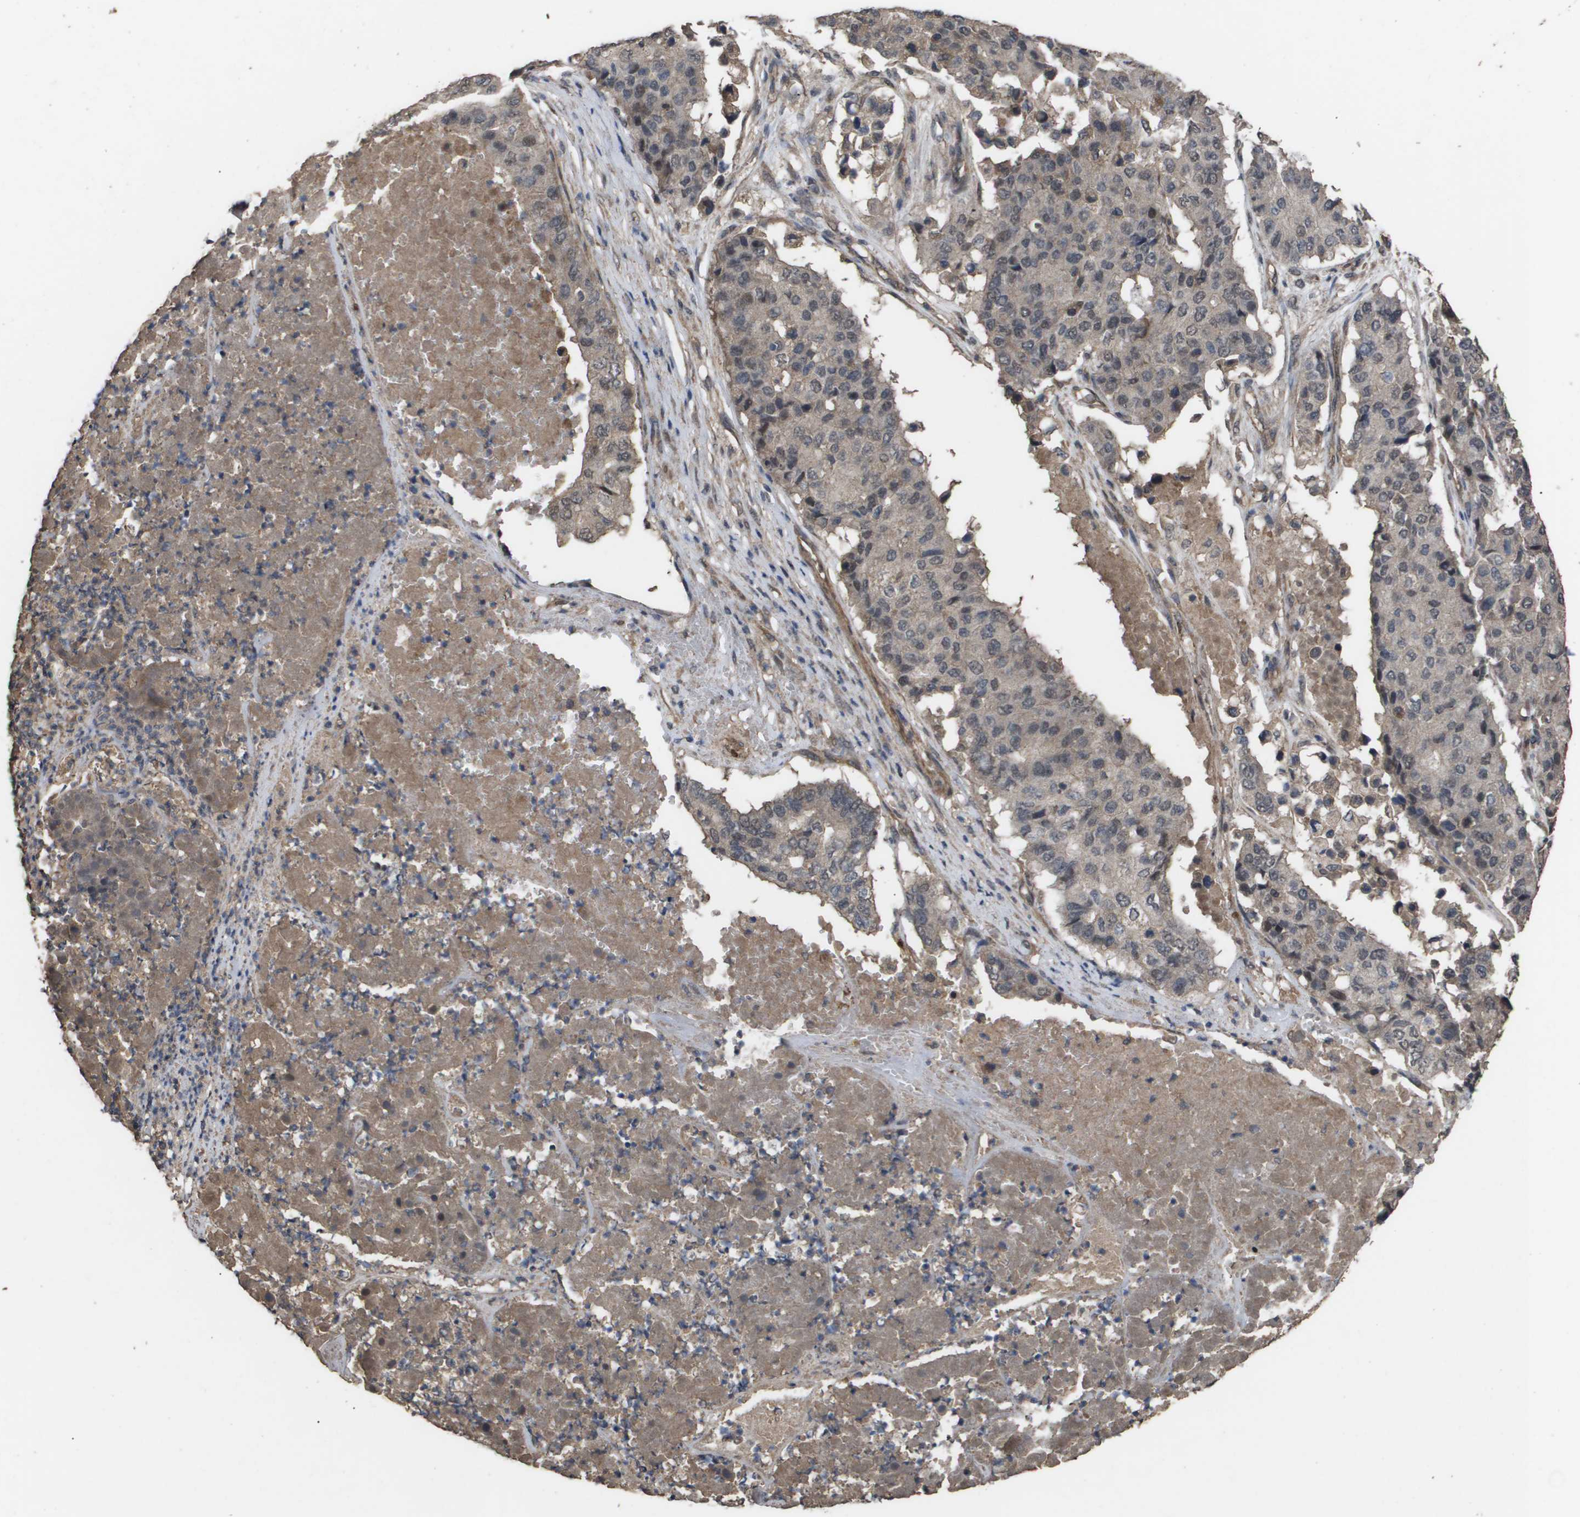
{"staining": {"intensity": "weak", "quantity": ">75%", "location": "cytoplasmic/membranous"}, "tissue": "pancreatic cancer", "cell_type": "Tumor cells", "image_type": "cancer", "snomed": [{"axis": "morphology", "description": "Adenocarcinoma, NOS"}, {"axis": "topography", "description": "Pancreas"}], "caption": "High-magnification brightfield microscopy of pancreatic adenocarcinoma stained with DAB (3,3'-diaminobenzidine) (brown) and counterstained with hematoxylin (blue). tumor cells exhibit weak cytoplasmic/membranous positivity is present in about>75% of cells. (brown staining indicates protein expression, while blue staining denotes nuclei).", "gene": "CUL5", "patient": {"sex": "male", "age": 50}}